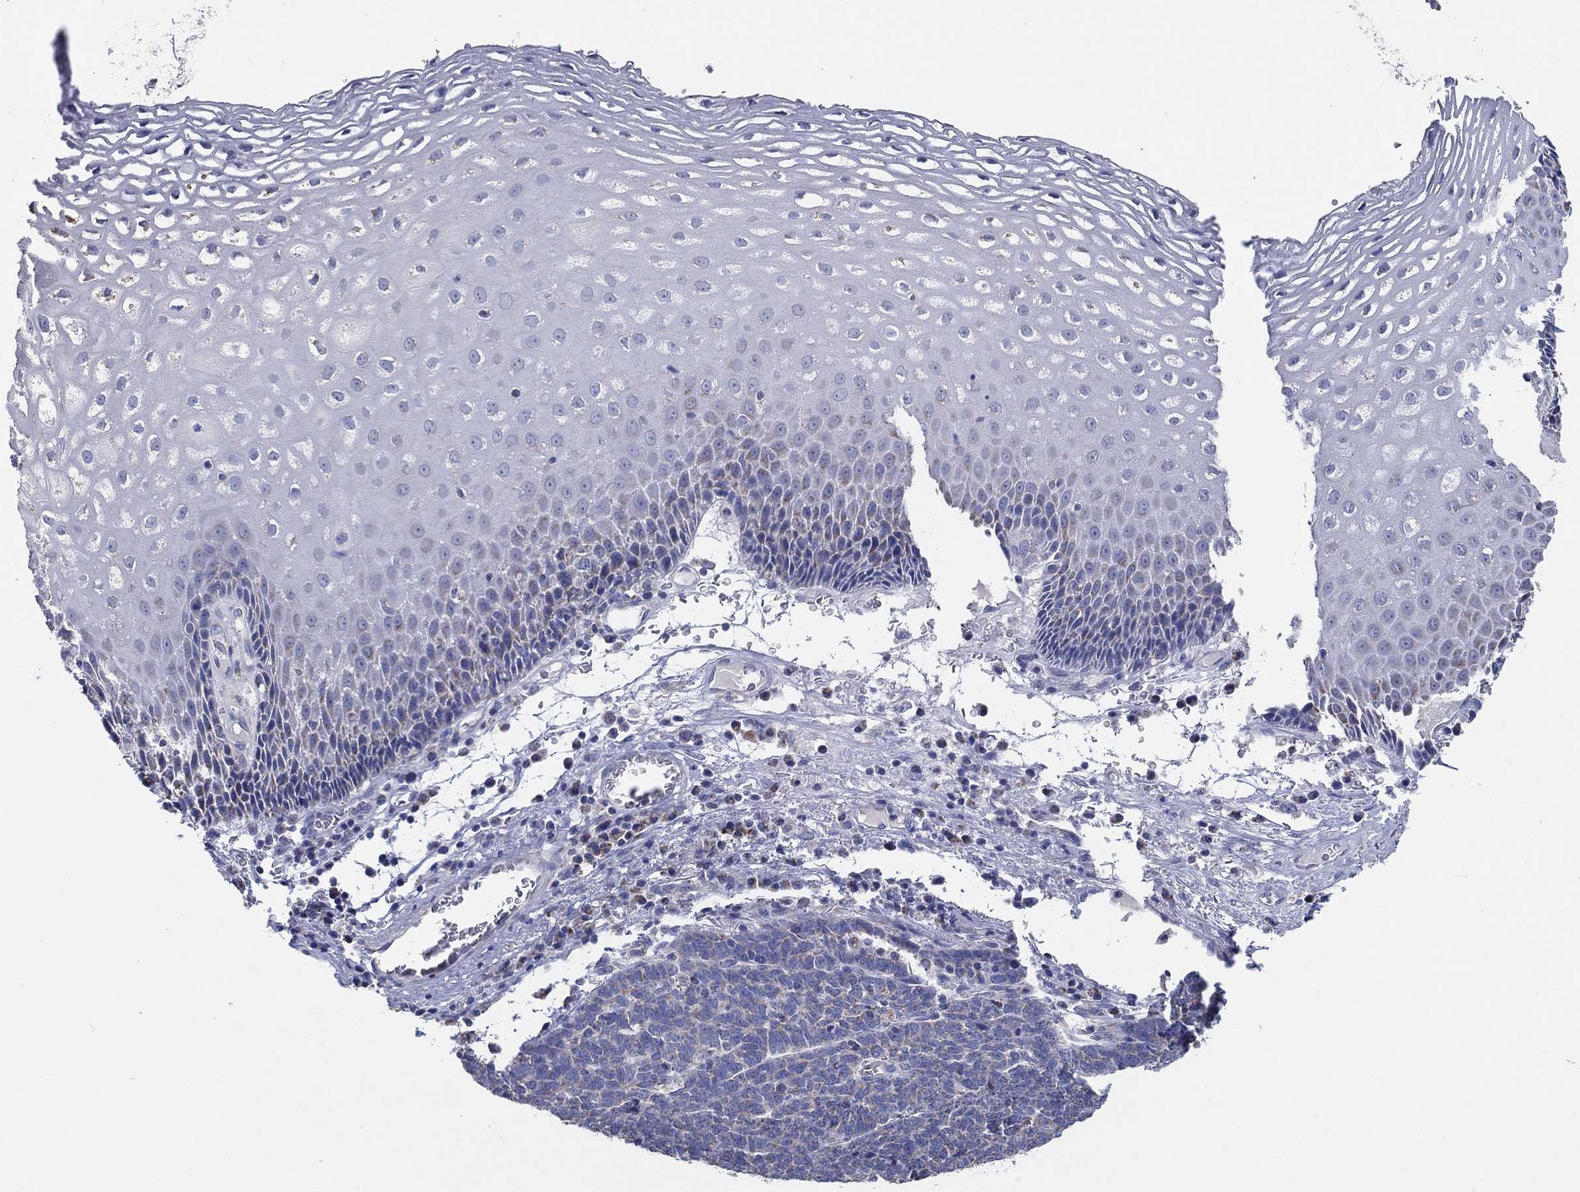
{"staining": {"intensity": "moderate", "quantity": "<25%", "location": "cytoplasmic/membranous"}, "tissue": "esophagus", "cell_type": "Squamous epithelial cells", "image_type": "normal", "snomed": [{"axis": "morphology", "description": "Normal tissue, NOS"}, {"axis": "topography", "description": "Esophagus"}], "caption": "This photomicrograph displays immunohistochemistry (IHC) staining of normal esophagus, with low moderate cytoplasmic/membranous positivity in about <25% of squamous epithelial cells.", "gene": "C9orf85", "patient": {"sex": "male", "age": 76}}